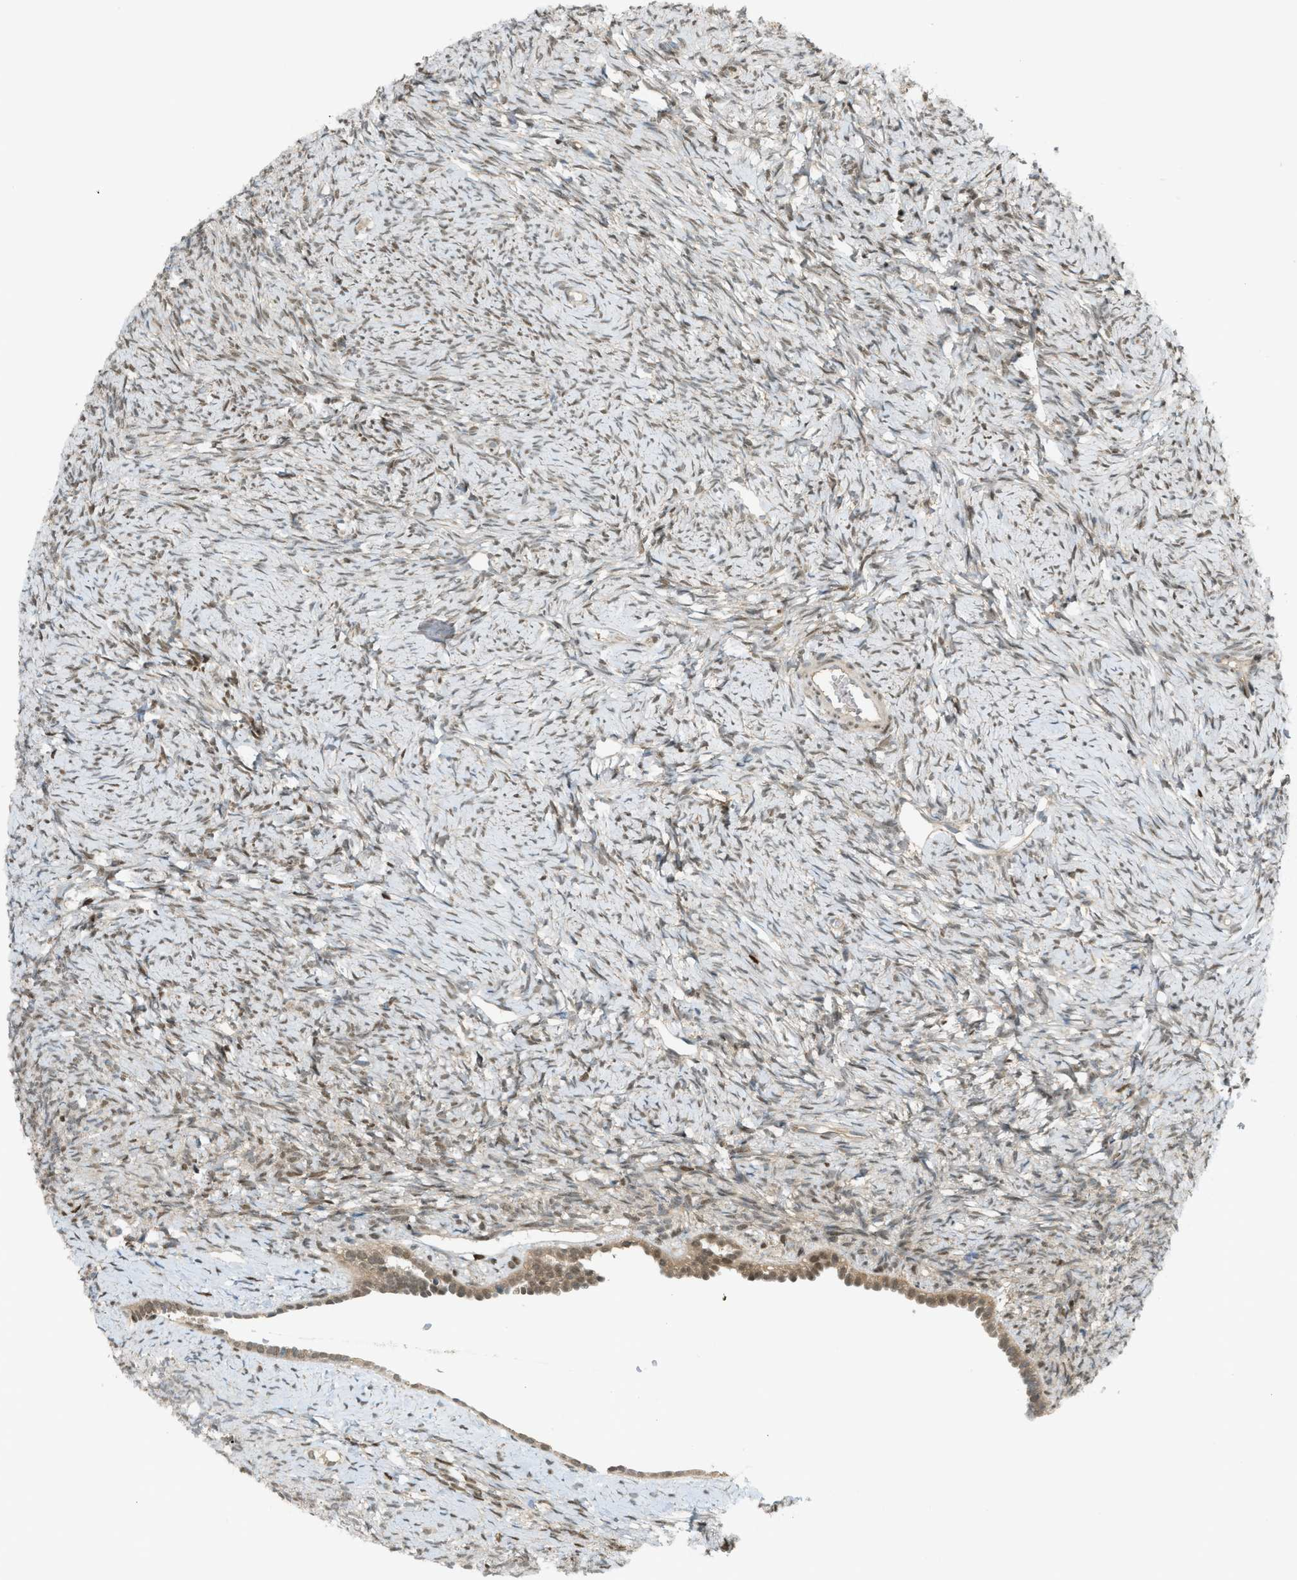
{"staining": {"intensity": "weak", "quantity": "25%-75%", "location": "nuclear"}, "tissue": "ovary", "cell_type": "Ovarian stroma cells", "image_type": "normal", "snomed": [{"axis": "morphology", "description": "Normal tissue, NOS"}, {"axis": "topography", "description": "Ovary"}], "caption": "Immunohistochemical staining of normal ovary reveals 25%-75% levels of weak nuclear protein expression in about 25%-75% of ovarian stroma cells. (Stains: DAB (3,3'-diaminobenzidine) in brown, nuclei in blue, Microscopy: brightfield microscopy at high magnification).", "gene": "DYRK1A", "patient": {"sex": "female", "age": 33}}